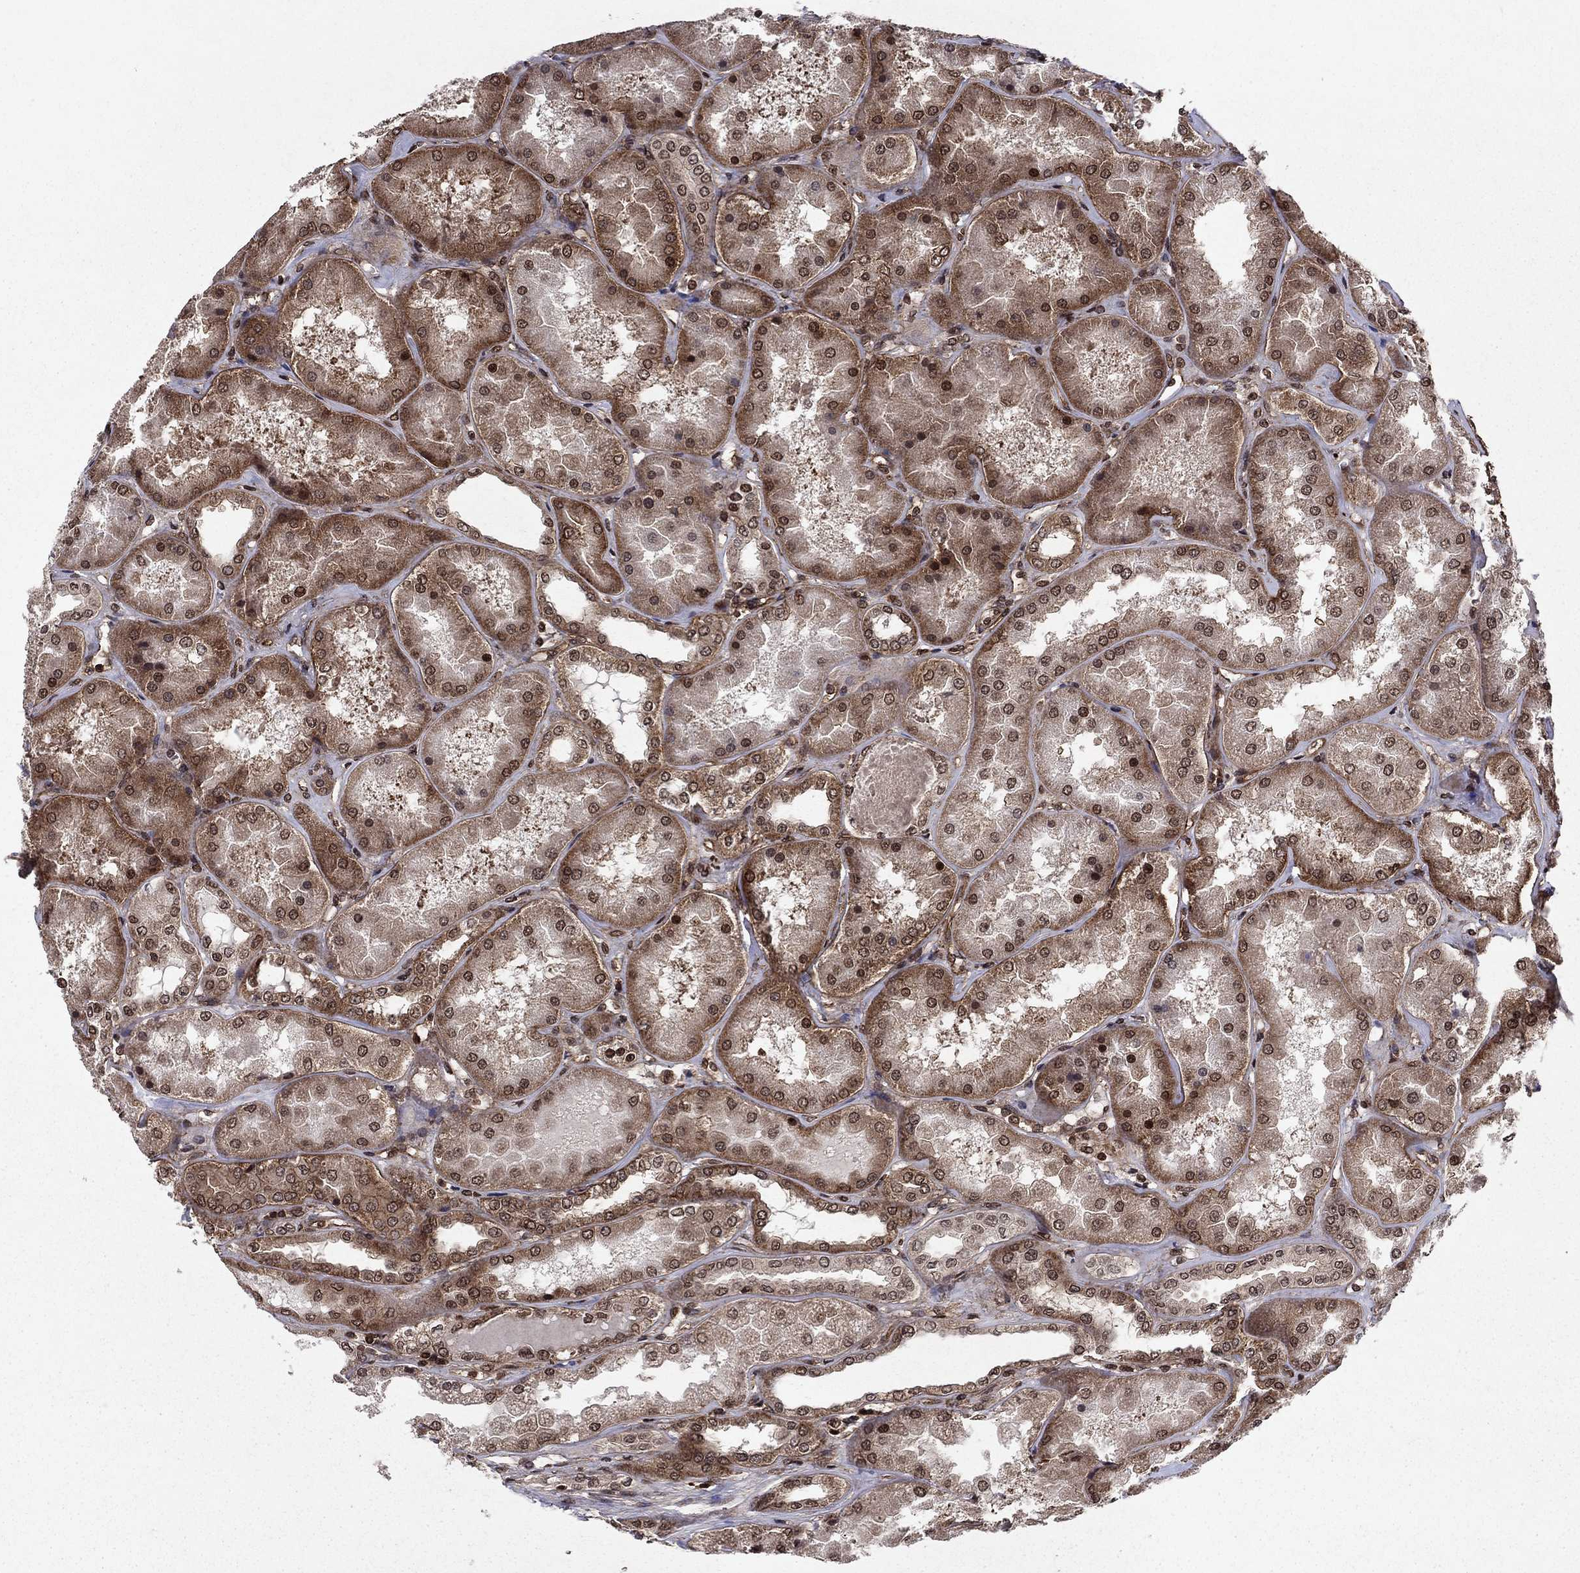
{"staining": {"intensity": "strong", "quantity": ">75%", "location": "cytoplasmic/membranous,nuclear"}, "tissue": "kidney", "cell_type": "Cells in glomeruli", "image_type": "normal", "snomed": [{"axis": "morphology", "description": "Normal tissue, NOS"}, {"axis": "topography", "description": "Kidney"}], "caption": "The histopathology image demonstrates staining of benign kidney, revealing strong cytoplasmic/membranous,nuclear protein expression (brown color) within cells in glomeruli.", "gene": "SSX2IP", "patient": {"sex": "female", "age": 56}}